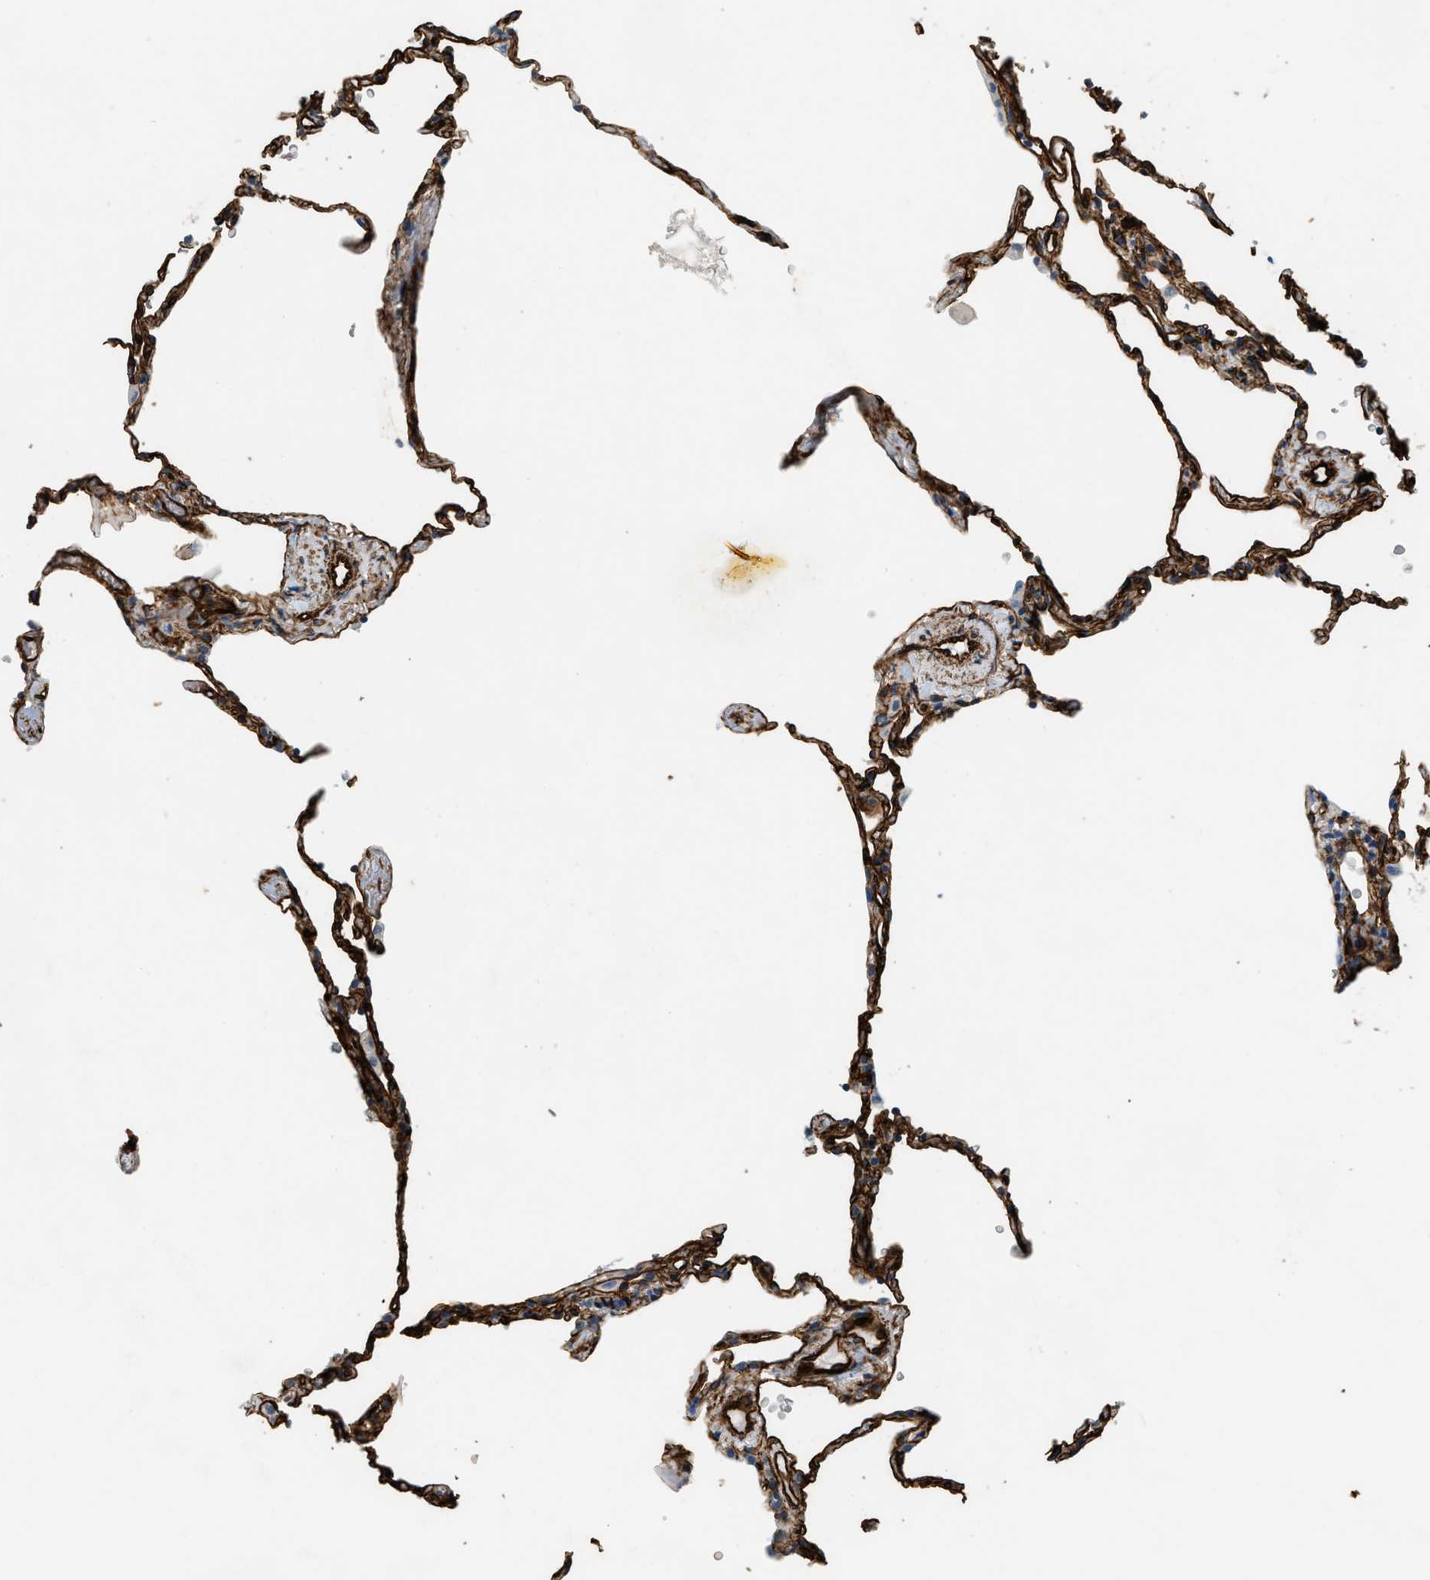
{"staining": {"intensity": "strong", "quantity": "25%-75%", "location": "cytoplasmic/membranous"}, "tissue": "lung", "cell_type": "Alveolar cells", "image_type": "normal", "snomed": [{"axis": "morphology", "description": "Normal tissue, NOS"}, {"axis": "topography", "description": "Lung"}], "caption": "High-power microscopy captured an IHC micrograph of unremarkable lung, revealing strong cytoplasmic/membranous positivity in approximately 25%-75% of alveolar cells.", "gene": "TMEM43", "patient": {"sex": "male", "age": 59}}